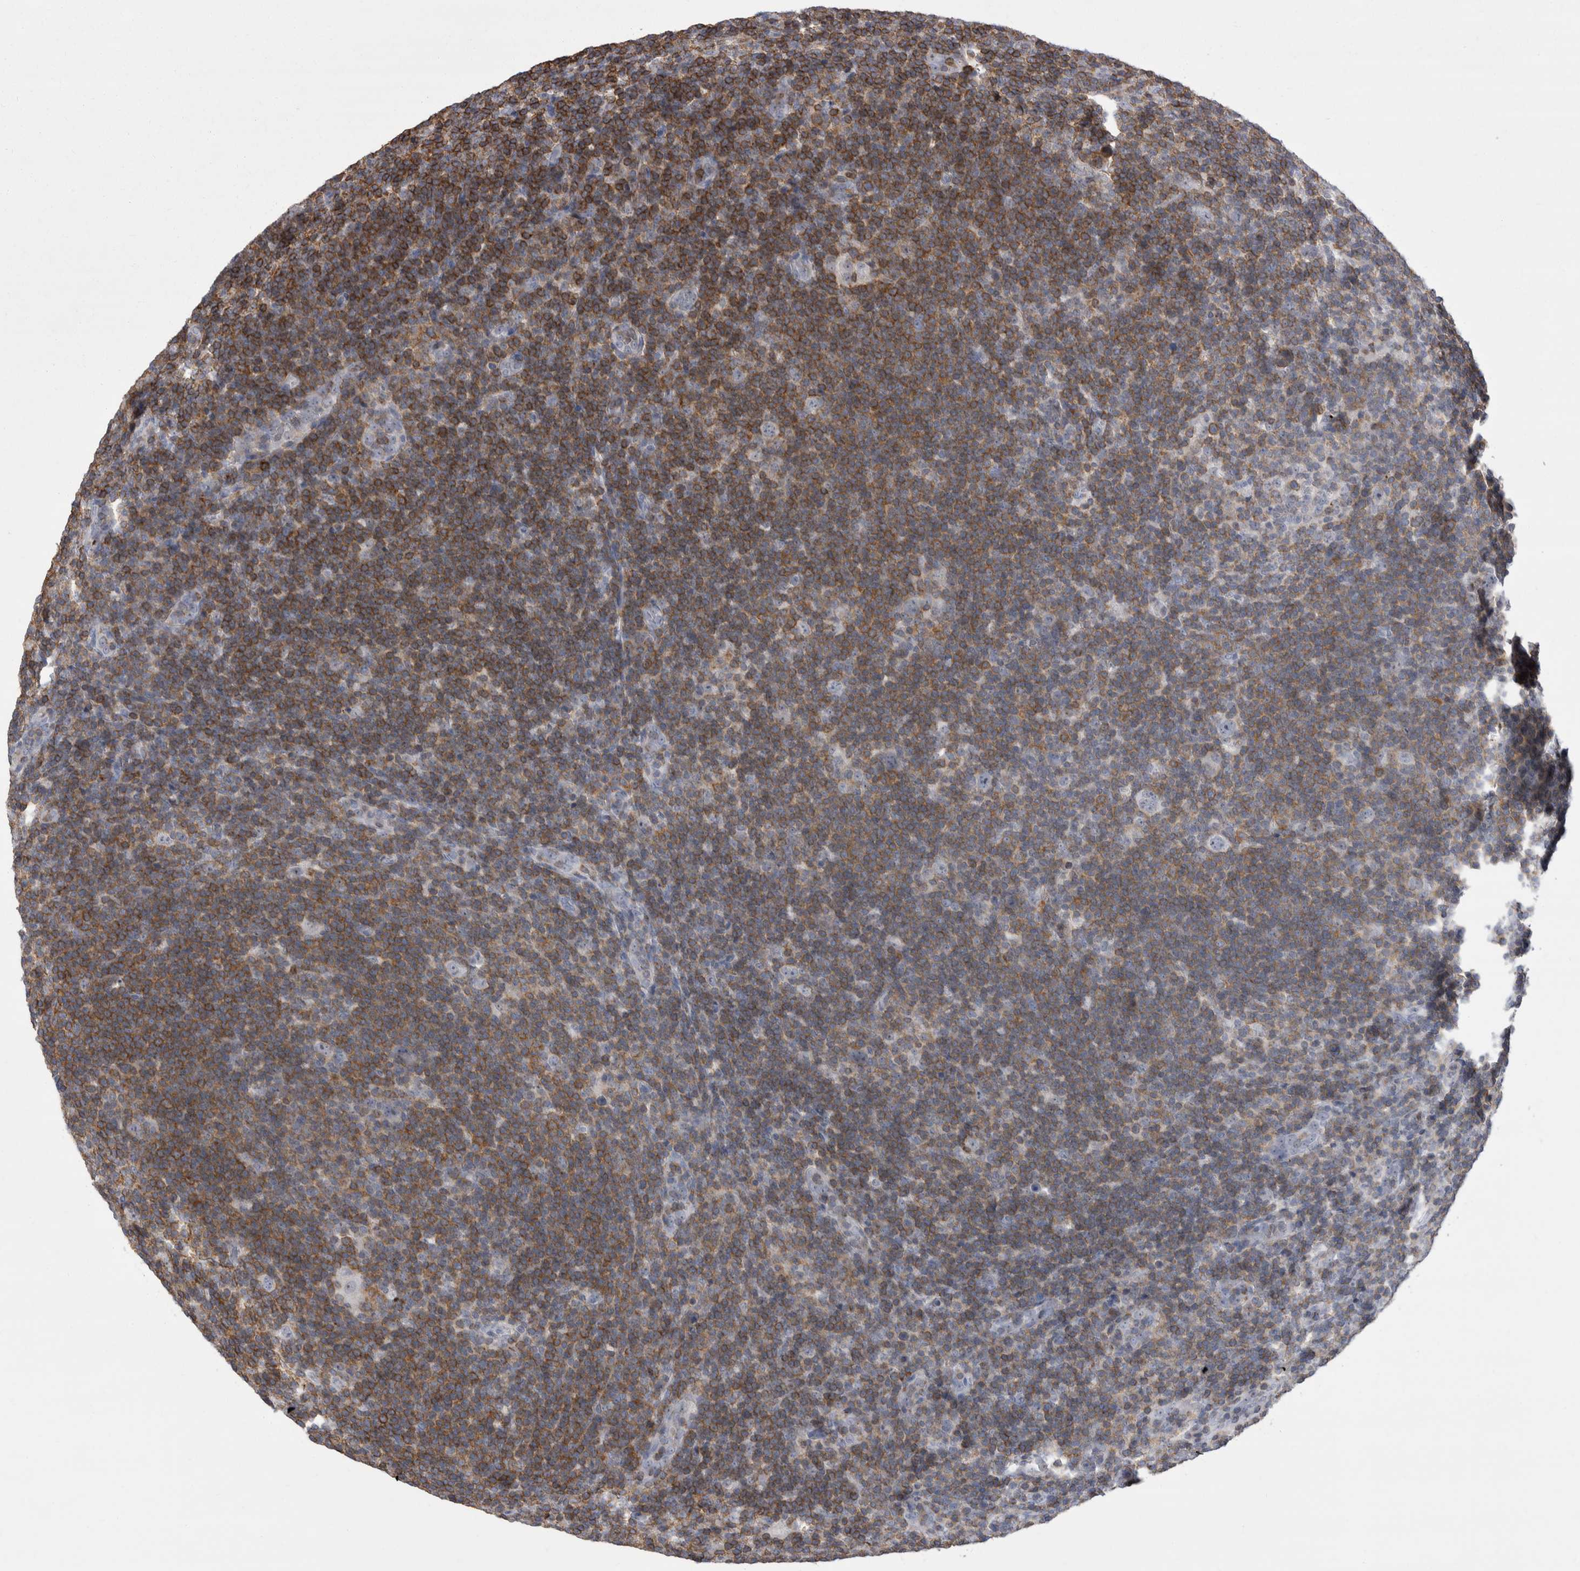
{"staining": {"intensity": "negative", "quantity": "none", "location": "none"}, "tissue": "lymphoma", "cell_type": "Tumor cells", "image_type": "cancer", "snomed": [{"axis": "morphology", "description": "Hodgkin's disease, NOS"}, {"axis": "topography", "description": "Lymph node"}], "caption": "Immunohistochemical staining of Hodgkin's disease reveals no significant positivity in tumor cells. Brightfield microscopy of immunohistochemistry stained with DAB (3,3'-diaminobenzidine) (brown) and hematoxylin (blue), captured at high magnification.", "gene": "CEP295NL", "patient": {"sex": "female", "age": 57}}